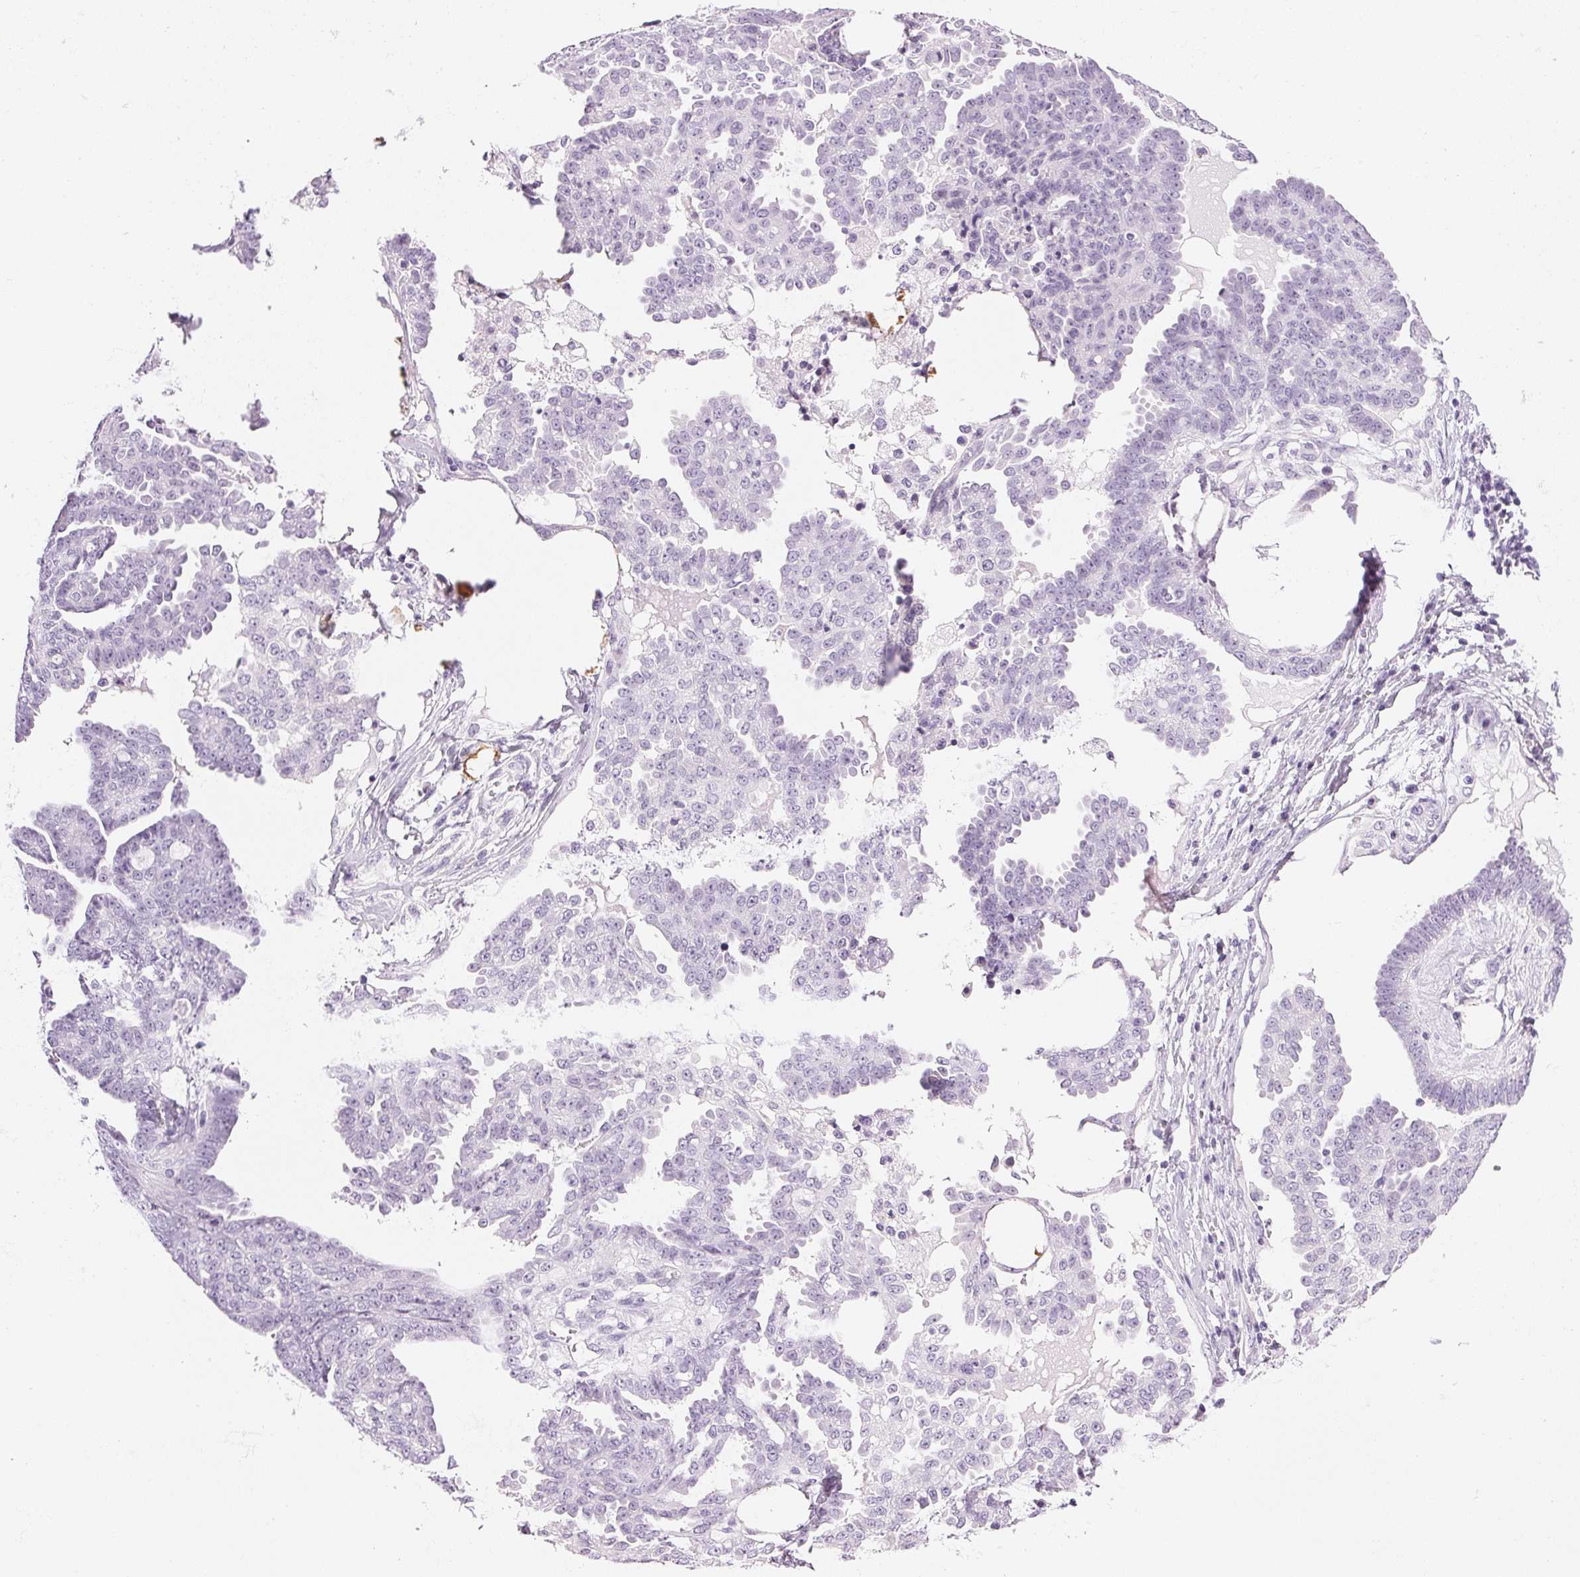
{"staining": {"intensity": "negative", "quantity": "none", "location": "none"}, "tissue": "ovarian cancer", "cell_type": "Tumor cells", "image_type": "cancer", "snomed": [{"axis": "morphology", "description": "Cystadenocarcinoma, serous, NOS"}, {"axis": "topography", "description": "Ovary"}], "caption": "A high-resolution photomicrograph shows immunohistochemistry (IHC) staining of ovarian cancer (serous cystadenocarcinoma), which displays no significant positivity in tumor cells.", "gene": "IGFBP1", "patient": {"sex": "female", "age": 71}}